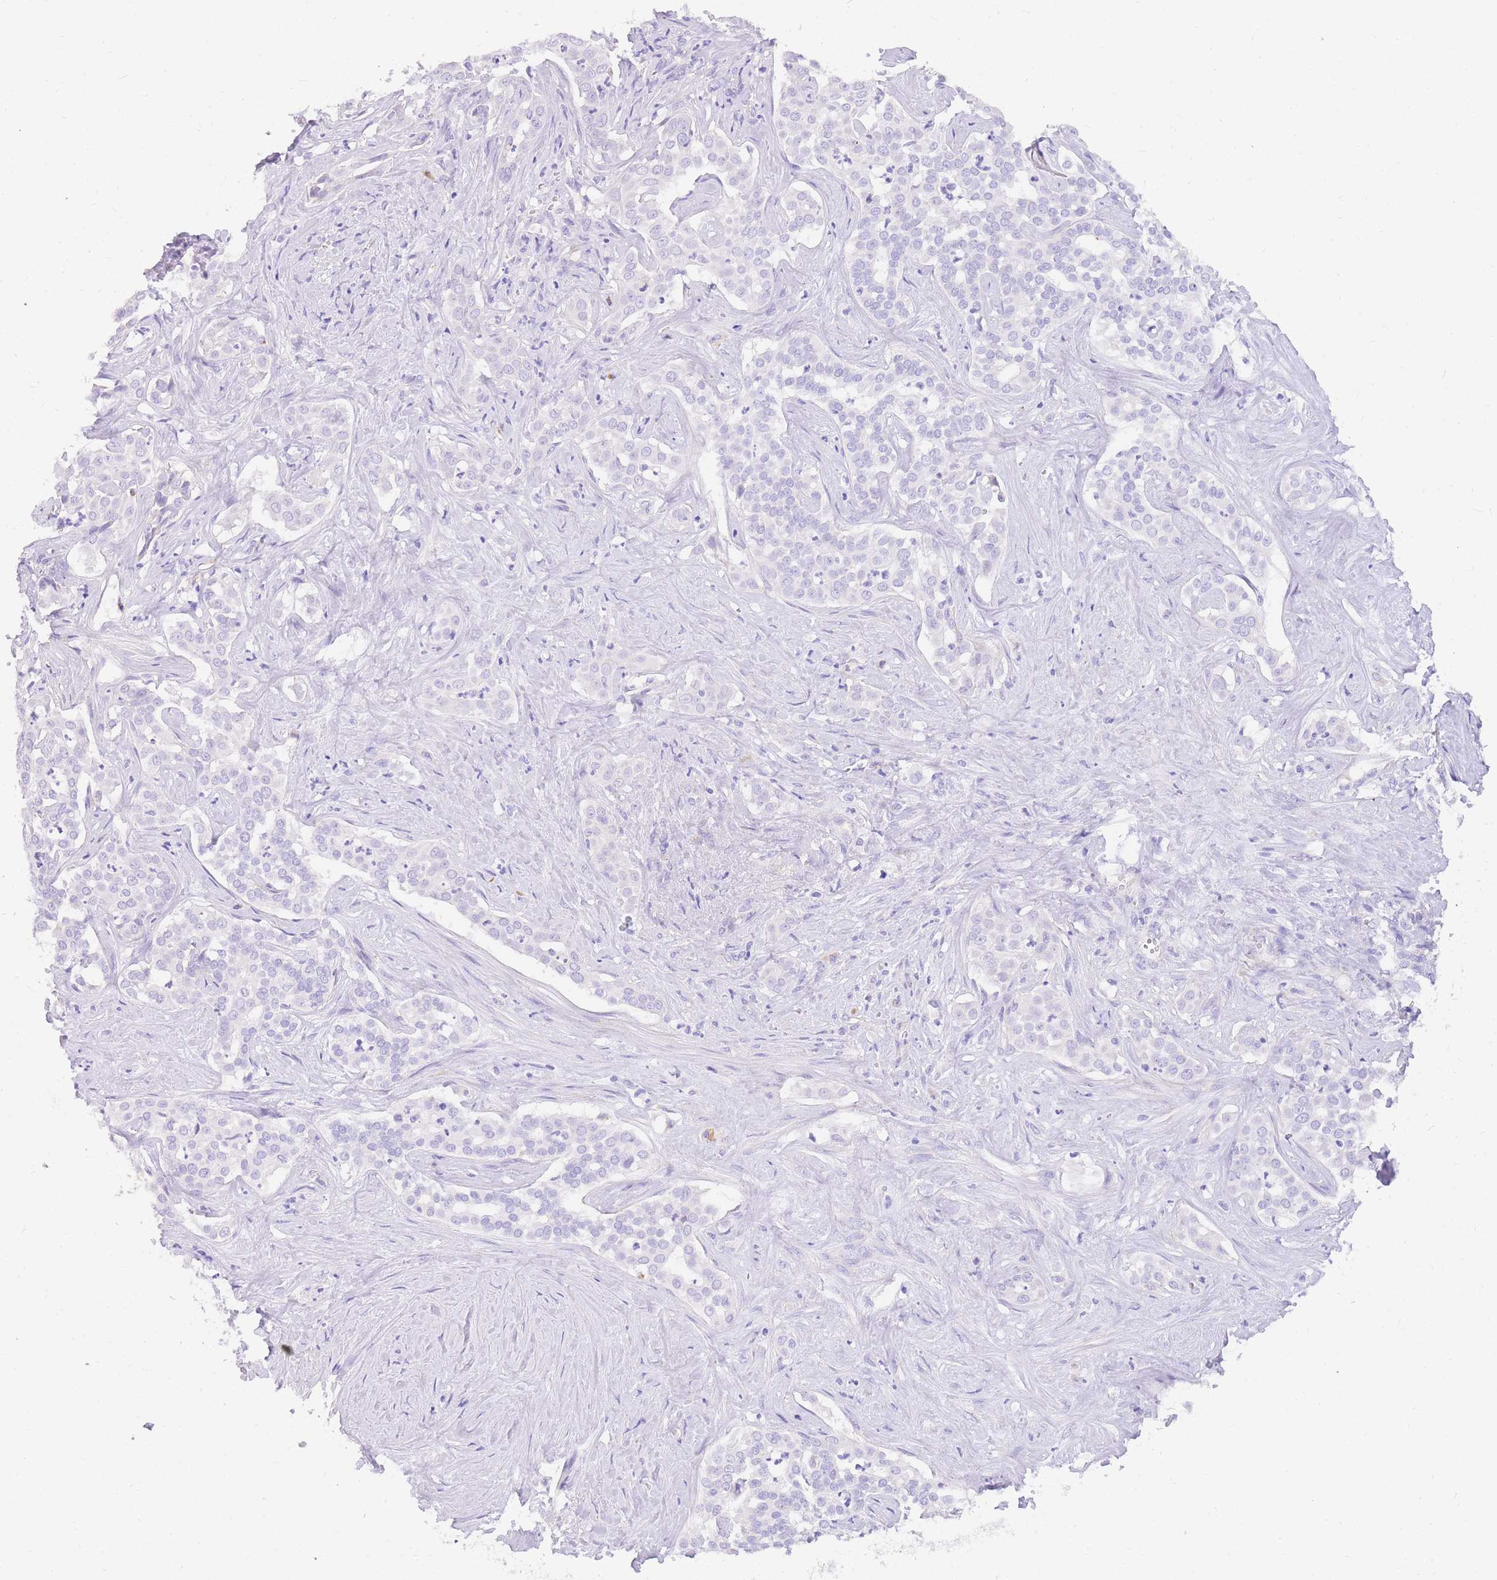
{"staining": {"intensity": "negative", "quantity": "none", "location": "none"}, "tissue": "liver cancer", "cell_type": "Tumor cells", "image_type": "cancer", "snomed": [{"axis": "morphology", "description": "Cholangiocarcinoma"}, {"axis": "topography", "description": "Liver"}], "caption": "This image is of liver cancer stained with immunohistochemistry (IHC) to label a protein in brown with the nuclei are counter-stained blue. There is no staining in tumor cells.", "gene": "UPK1A", "patient": {"sex": "male", "age": 67}}